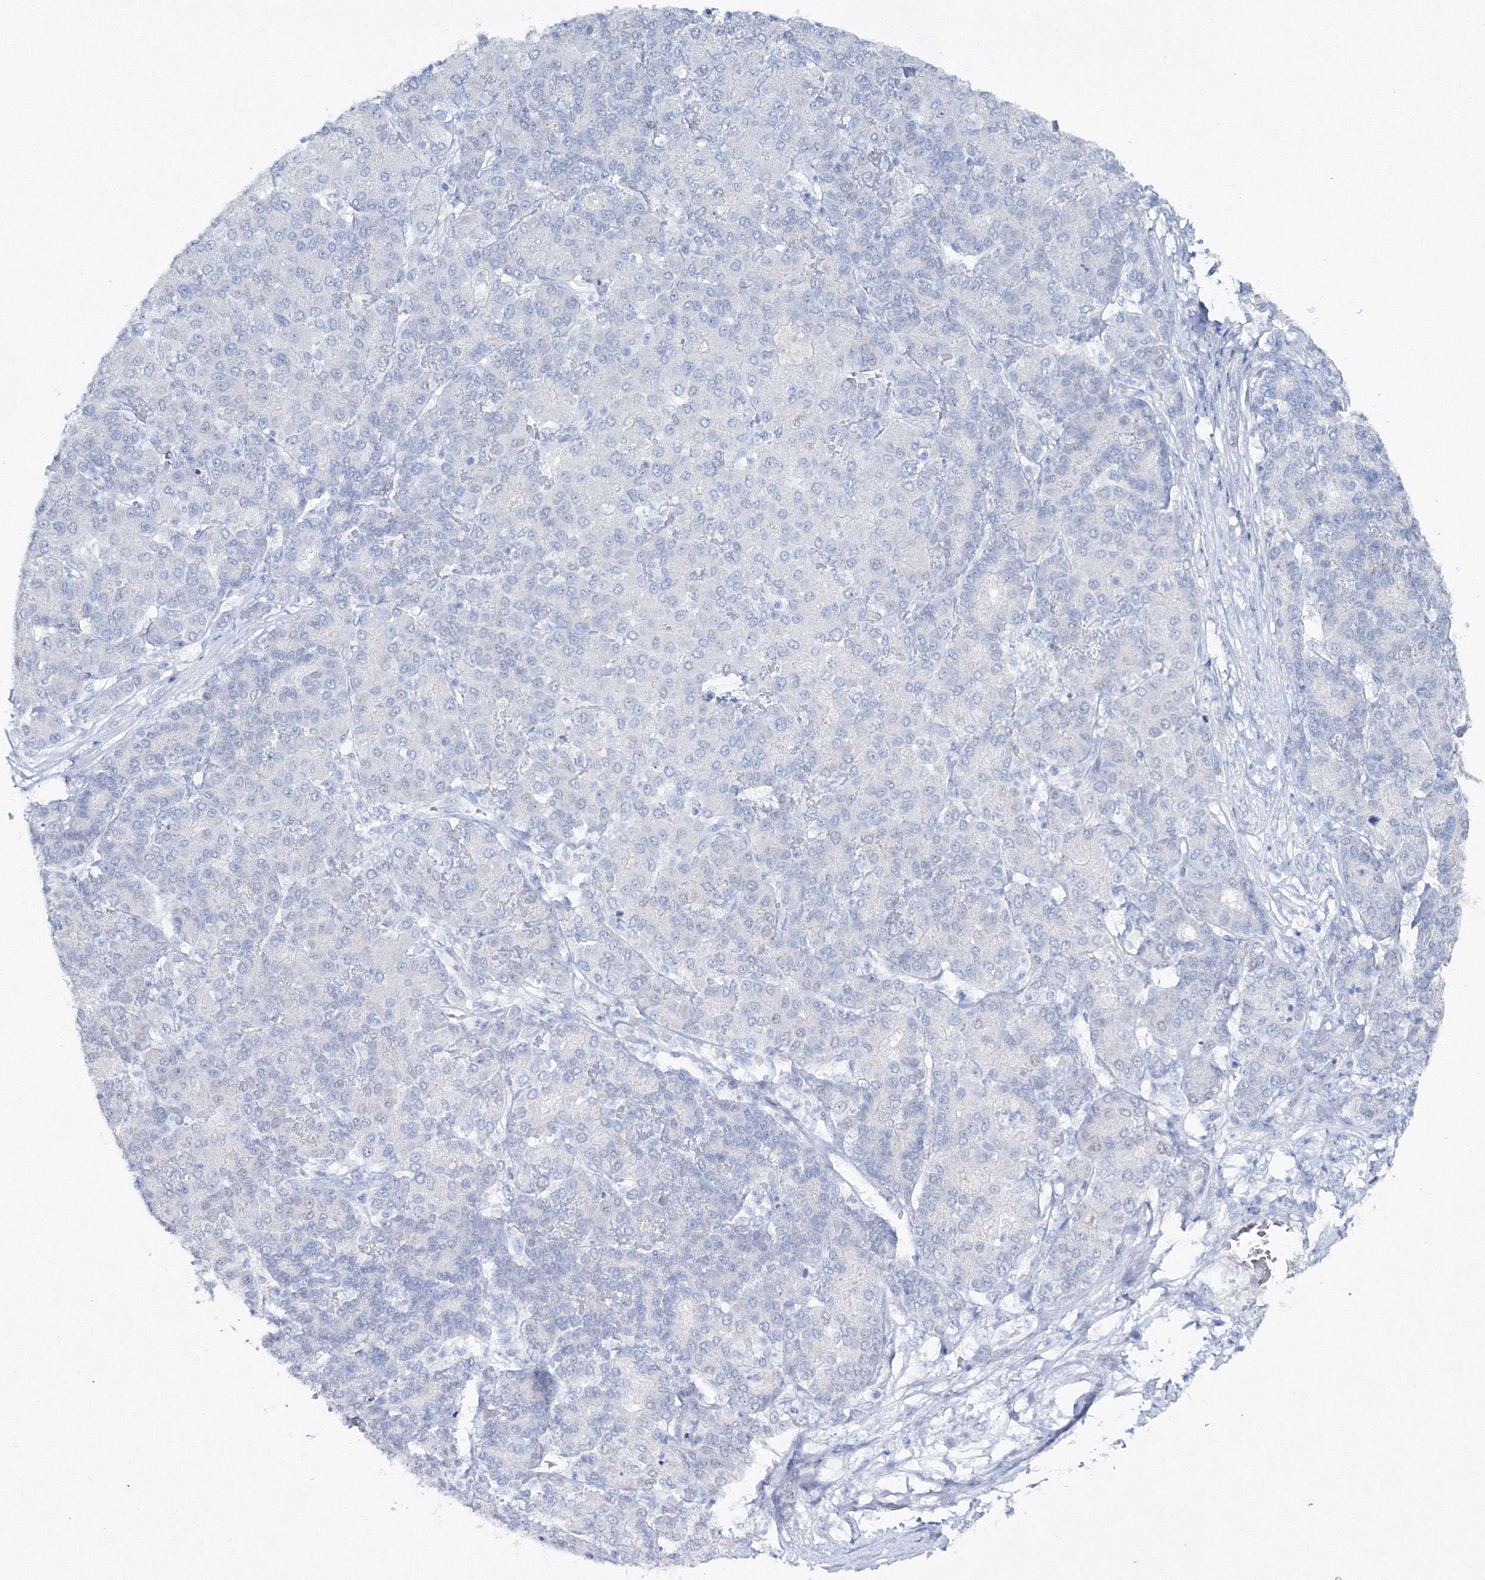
{"staining": {"intensity": "negative", "quantity": "none", "location": "none"}, "tissue": "liver cancer", "cell_type": "Tumor cells", "image_type": "cancer", "snomed": [{"axis": "morphology", "description": "Carcinoma, Hepatocellular, NOS"}, {"axis": "topography", "description": "Liver"}], "caption": "The immunohistochemistry (IHC) photomicrograph has no significant staining in tumor cells of liver cancer tissue.", "gene": "GCKR", "patient": {"sex": "male", "age": 65}}